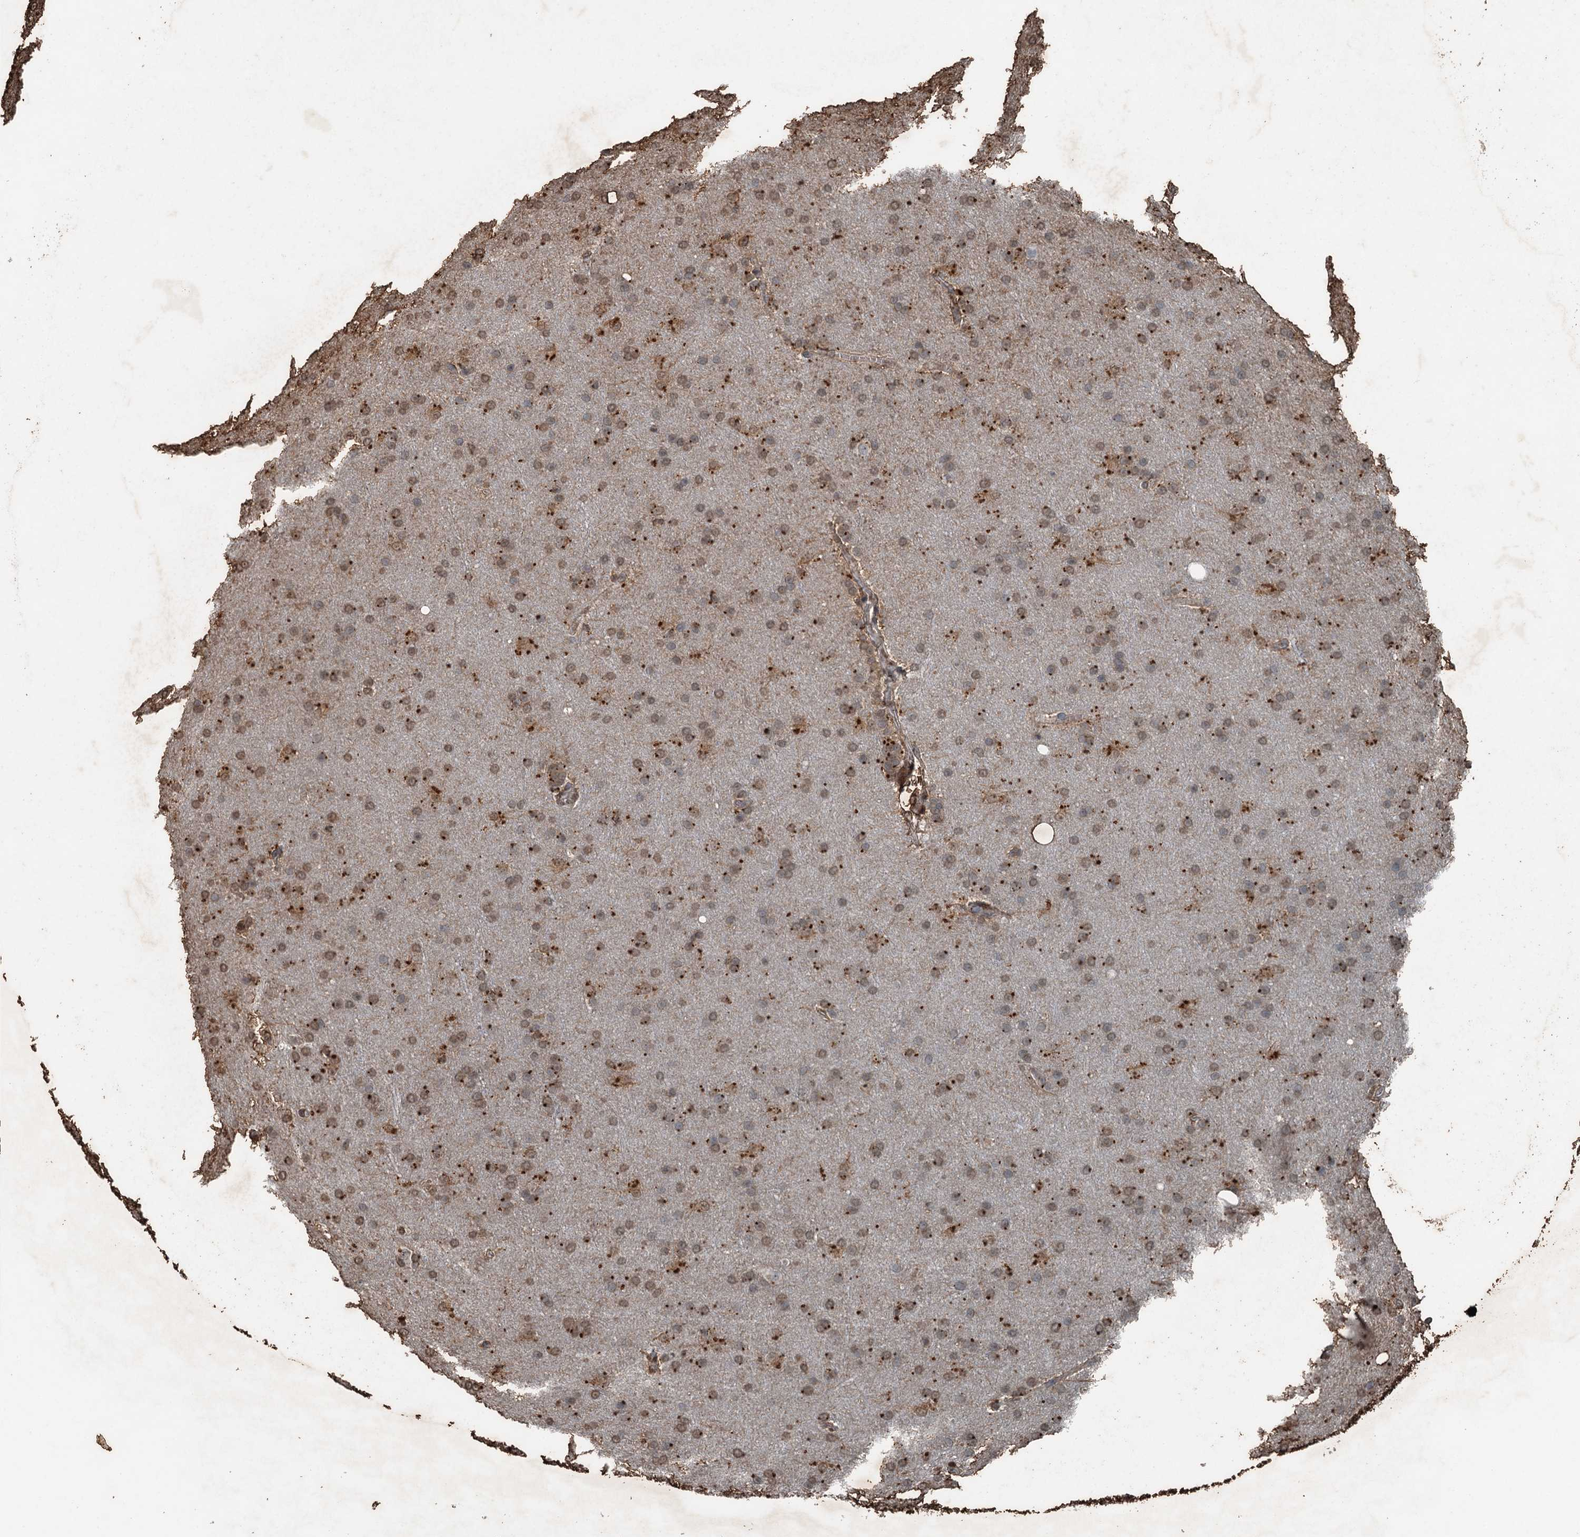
{"staining": {"intensity": "moderate", "quantity": "25%-75%", "location": "cytoplasmic/membranous"}, "tissue": "glioma", "cell_type": "Tumor cells", "image_type": "cancer", "snomed": [{"axis": "morphology", "description": "Glioma, malignant, Low grade"}, {"axis": "topography", "description": "Brain"}], "caption": "Immunohistochemical staining of malignant low-grade glioma reveals medium levels of moderate cytoplasmic/membranous staining in approximately 25%-75% of tumor cells.", "gene": "TCTN1", "patient": {"sex": "female", "age": 32}}